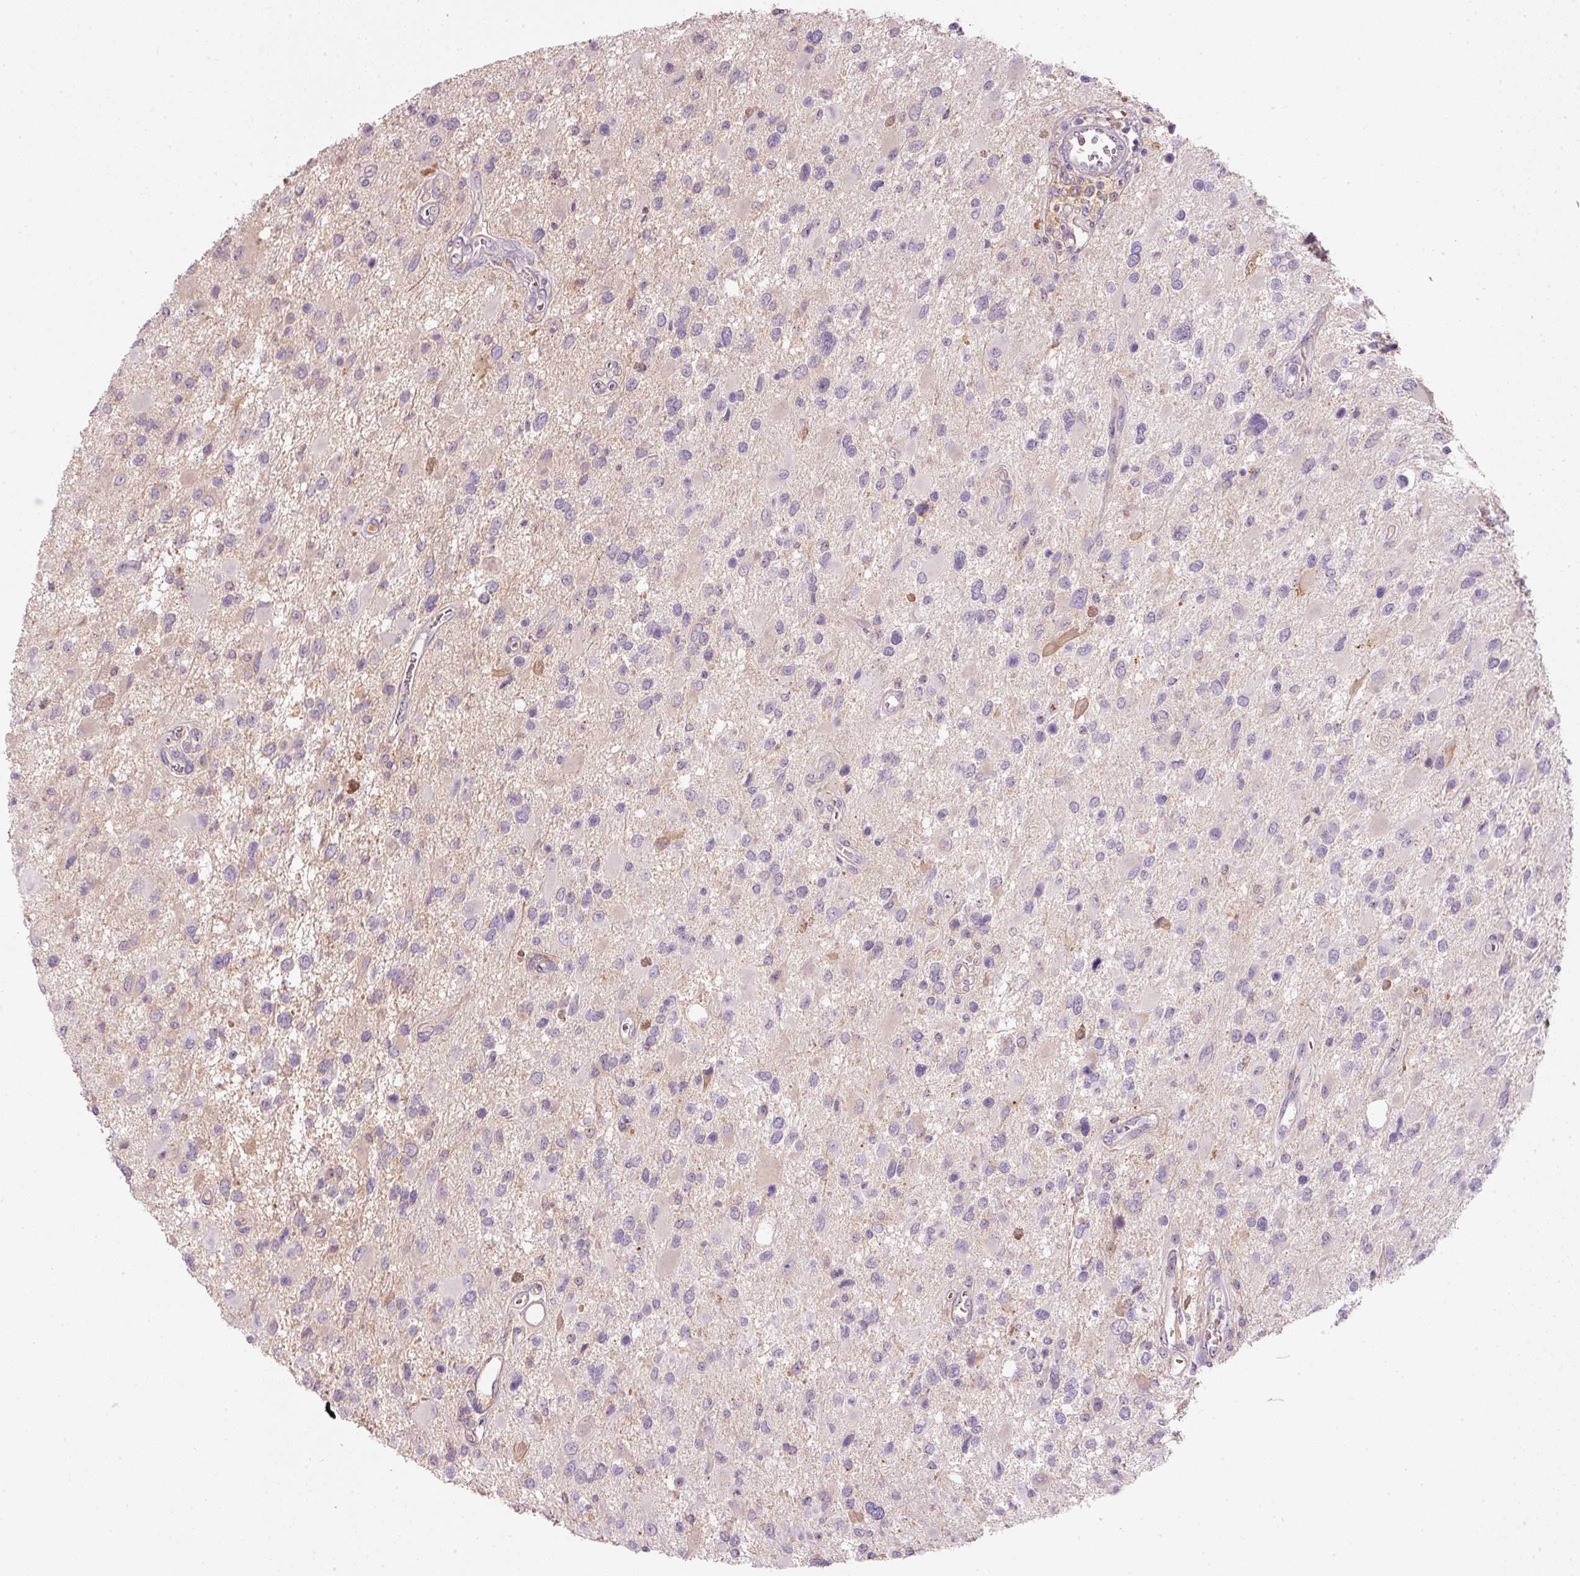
{"staining": {"intensity": "negative", "quantity": "none", "location": "none"}, "tissue": "glioma", "cell_type": "Tumor cells", "image_type": "cancer", "snomed": [{"axis": "morphology", "description": "Glioma, malignant, High grade"}, {"axis": "topography", "description": "Brain"}], "caption": "Immunohistochemistry (IHC) image of neoplastic tissue: glioma stained with DAB demonstrates no significant protein positivity in tumor cells. (Stains: DAB immunohistochemistry (IHC) with hematoxylin counter stain, Microscopy: brightfield microscopy at high magnification).", "gene": "TMEM37", "patient": {"sex": "male", "age": 53}}